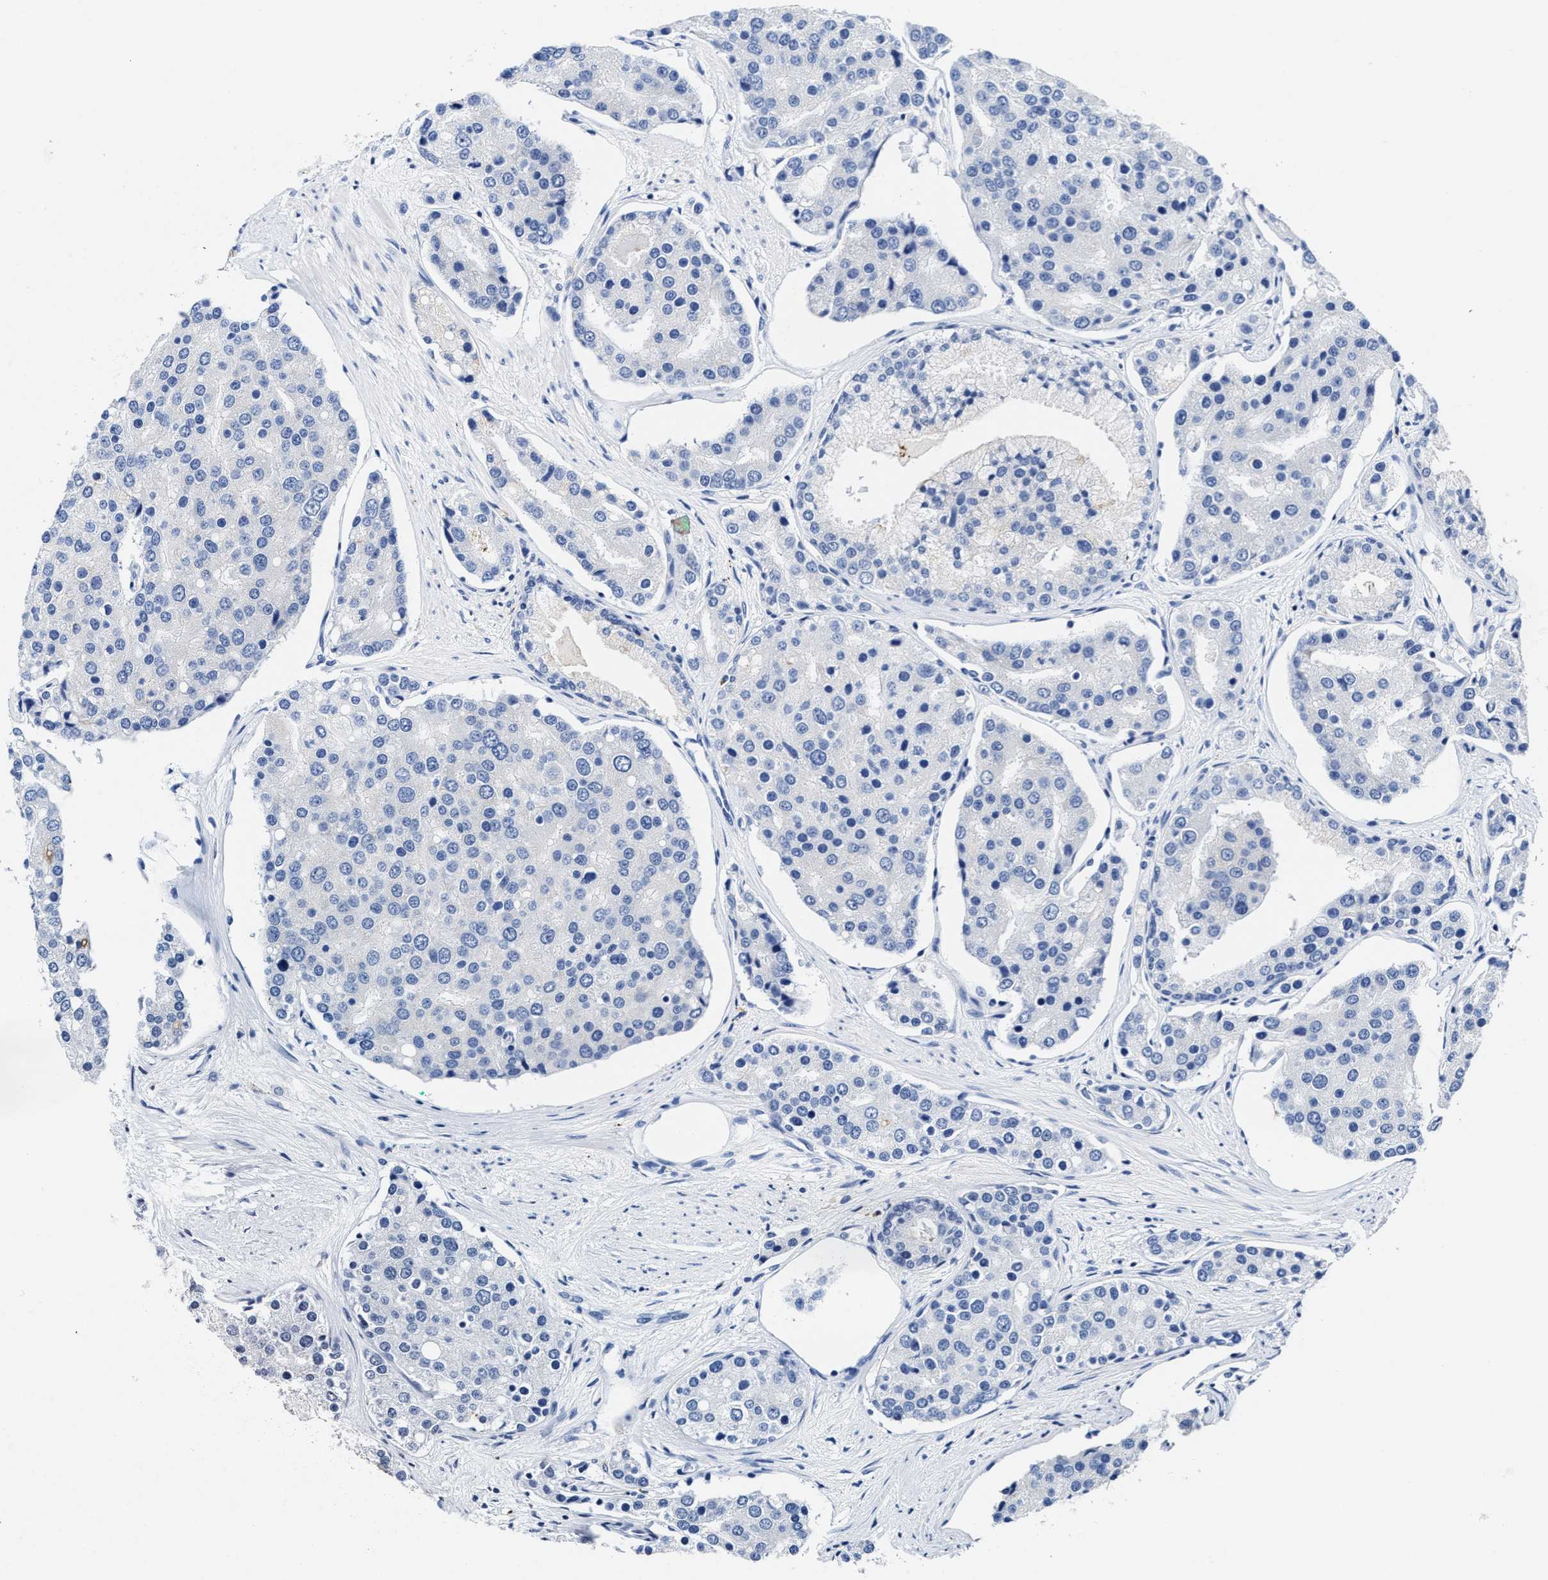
{"staining": {"intensity": "negative", "quantity": "none", "location": "none"}, "tissue": "prostate cancer", "cell_type": "Tumor cells", "image_type": "cancer", "snomed": [{"axis": "morphology", "description": "Adenocarcinoma, High grade"}, {"axis": "topography", "description": "Prostate"}], "caption": "Prostate adenocarcinoma (high-grade) was stained to show a protein in brown. There is no significant positivity in tumor cells.", "gene": "TBRG4", "patient": {"sex": "male", "age": 50}}